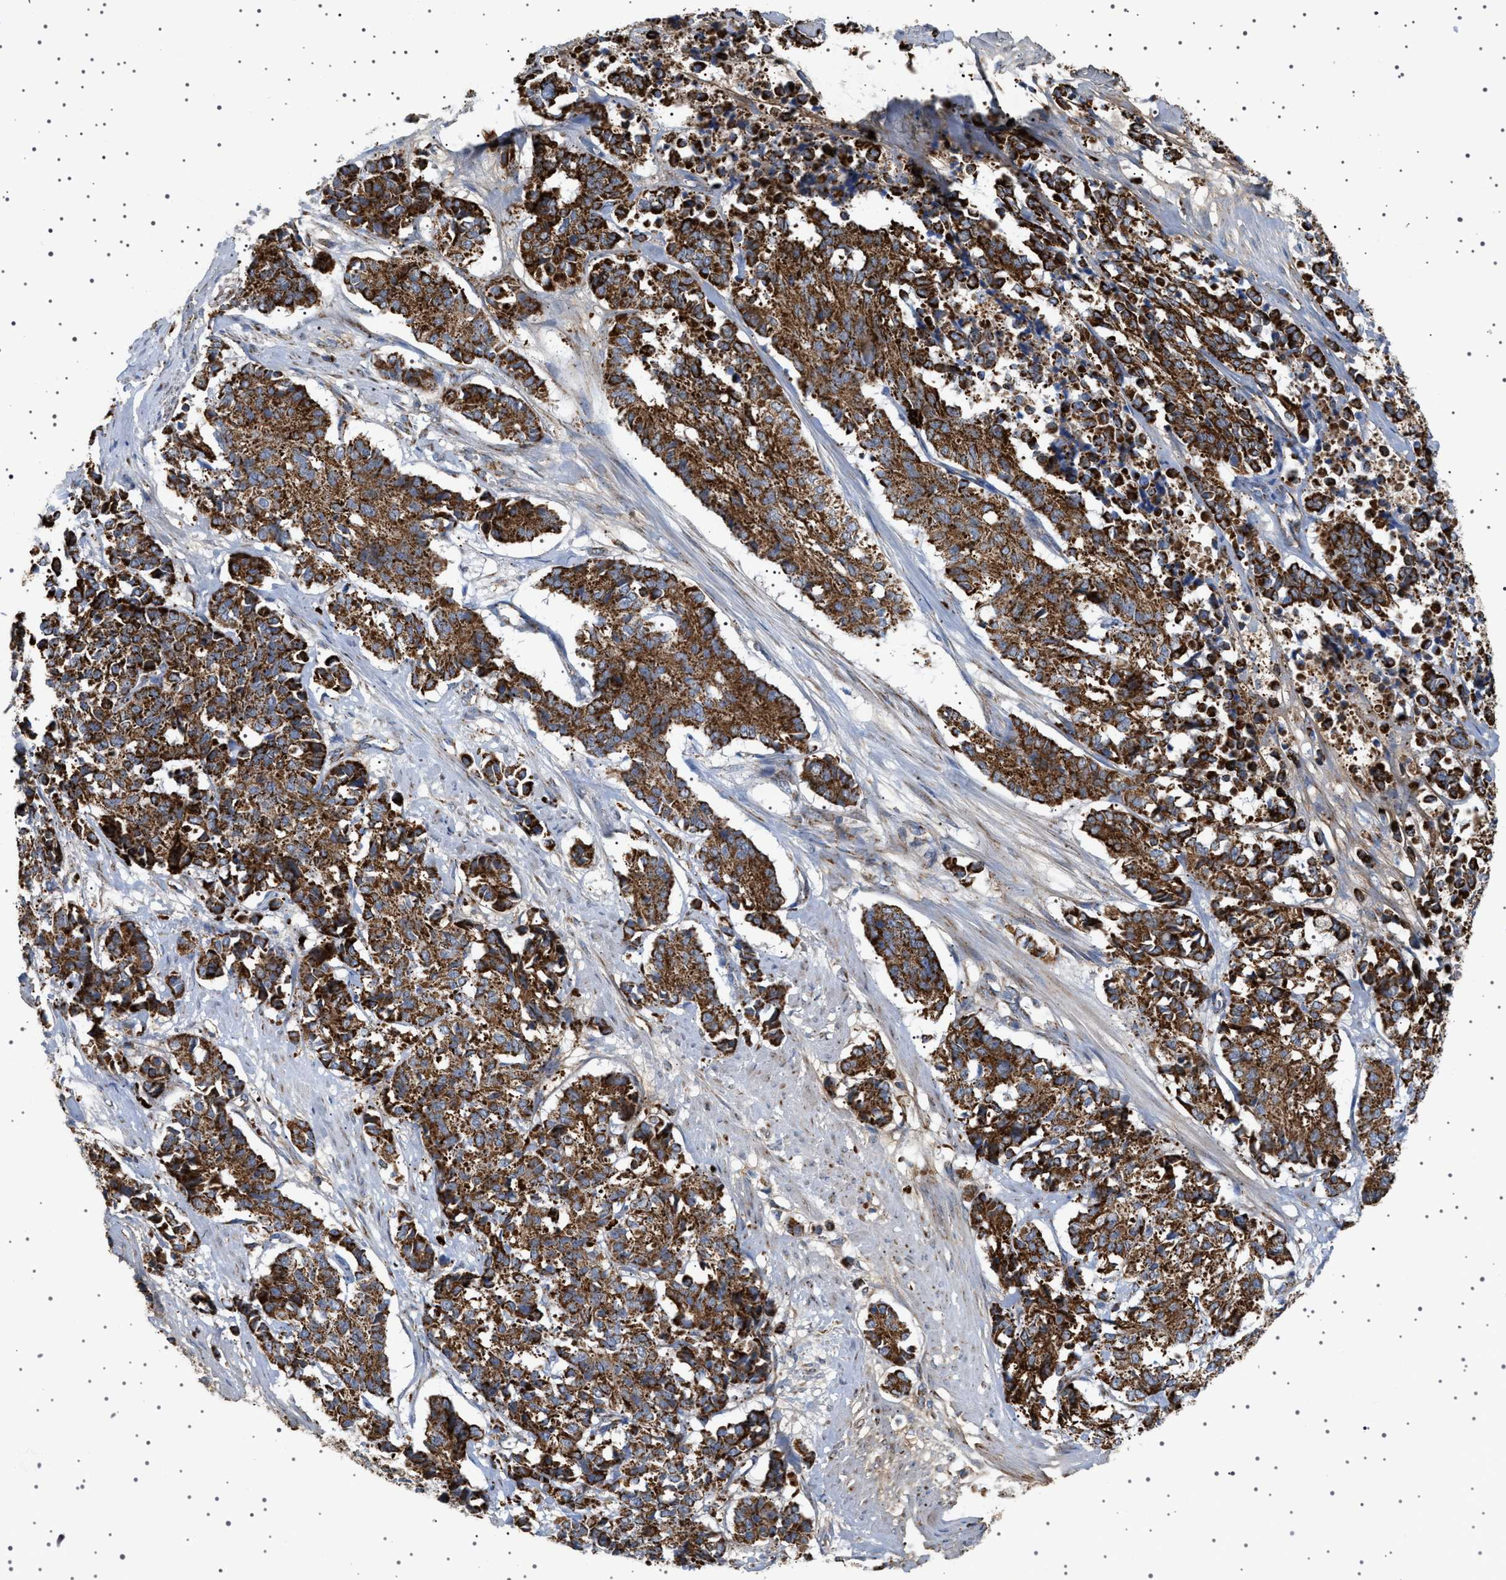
{"staining": {"intensity": "strong", "quantity": ">75%", "location": "cytoplasmic/membranous"}, "tissue": "cervical cancer", "cell_type": "Tumor cells", "image_type": "cancer", "snomed": [{"axis": "morphology", "description": "Squamous cell carcinoma, NOS"}, {"axis": "topography", "description": "Cervix"}], "caption": "Immunohistochemistry (IHC) photomicrograph of neoplastic tissue: squamous cell carcinoma (cervical) stained using immunohistochemistry (IHC) demonstrates high levels of strong protein expression localized specifically in the cytoplasmic/membranous of tumor cells, appearing as a cytoplasmic/membranous brown color.", "gene": "UBXN8", "patient": {"sex": "female", "age": 35}}